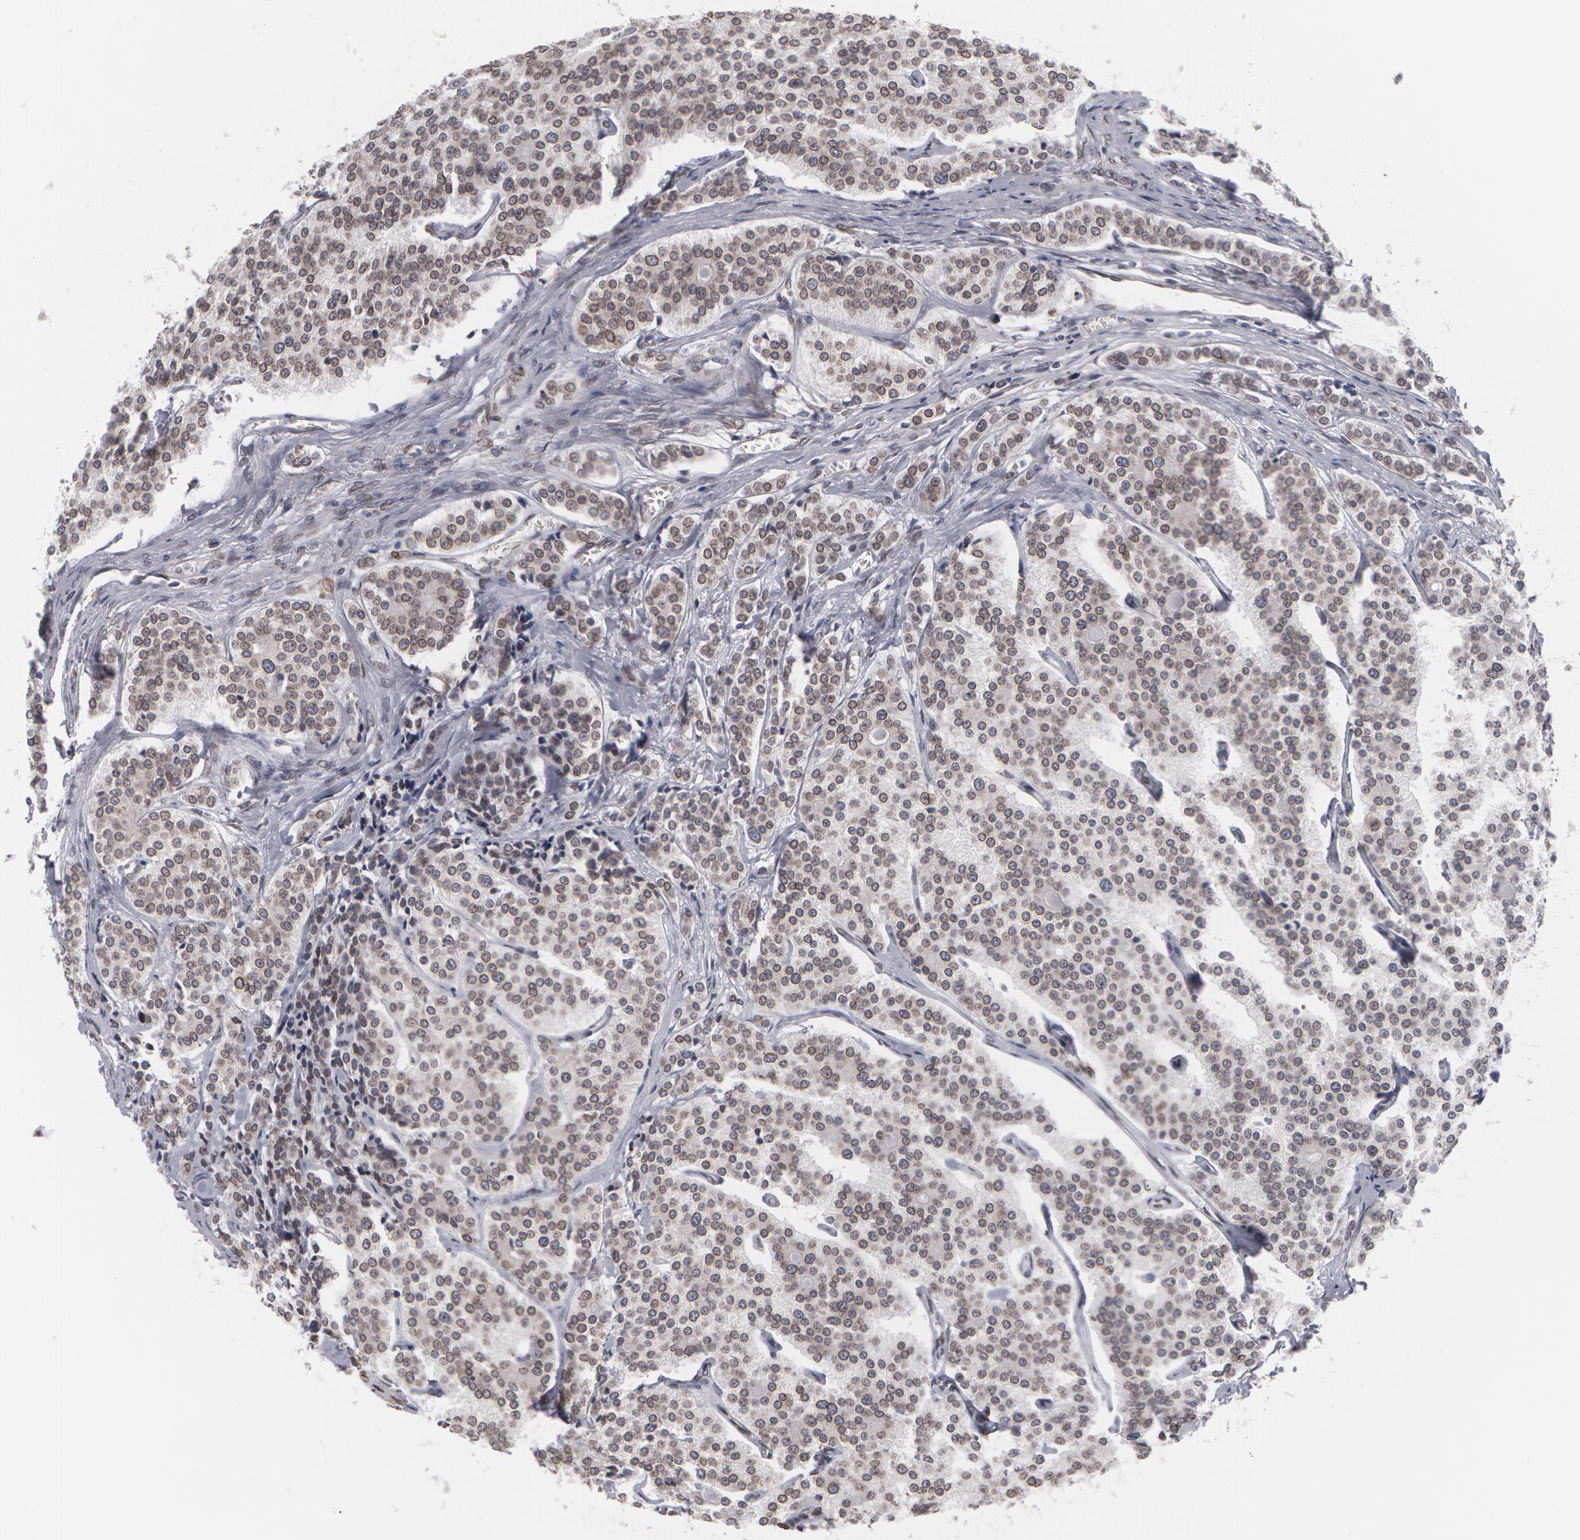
{"staining": {"intensity": "weak", "quantity": "<25%", "location": "nuclear"}, "tissue": "carcinoid", "cell_type": "Tumor cells", "image_type": "cancer", "snomed": [{"axis": "morphology", "description": "Carcinoid, malignant, NOS"}, {"axis": "topography", "description": "Small intestine"}], "caption": "The immunohistochemistry image has no significant expression in tumor cells of malignant carcinoid tissue.", "gene": "EMD", "patient": {"sex": "male", "age": 63}}